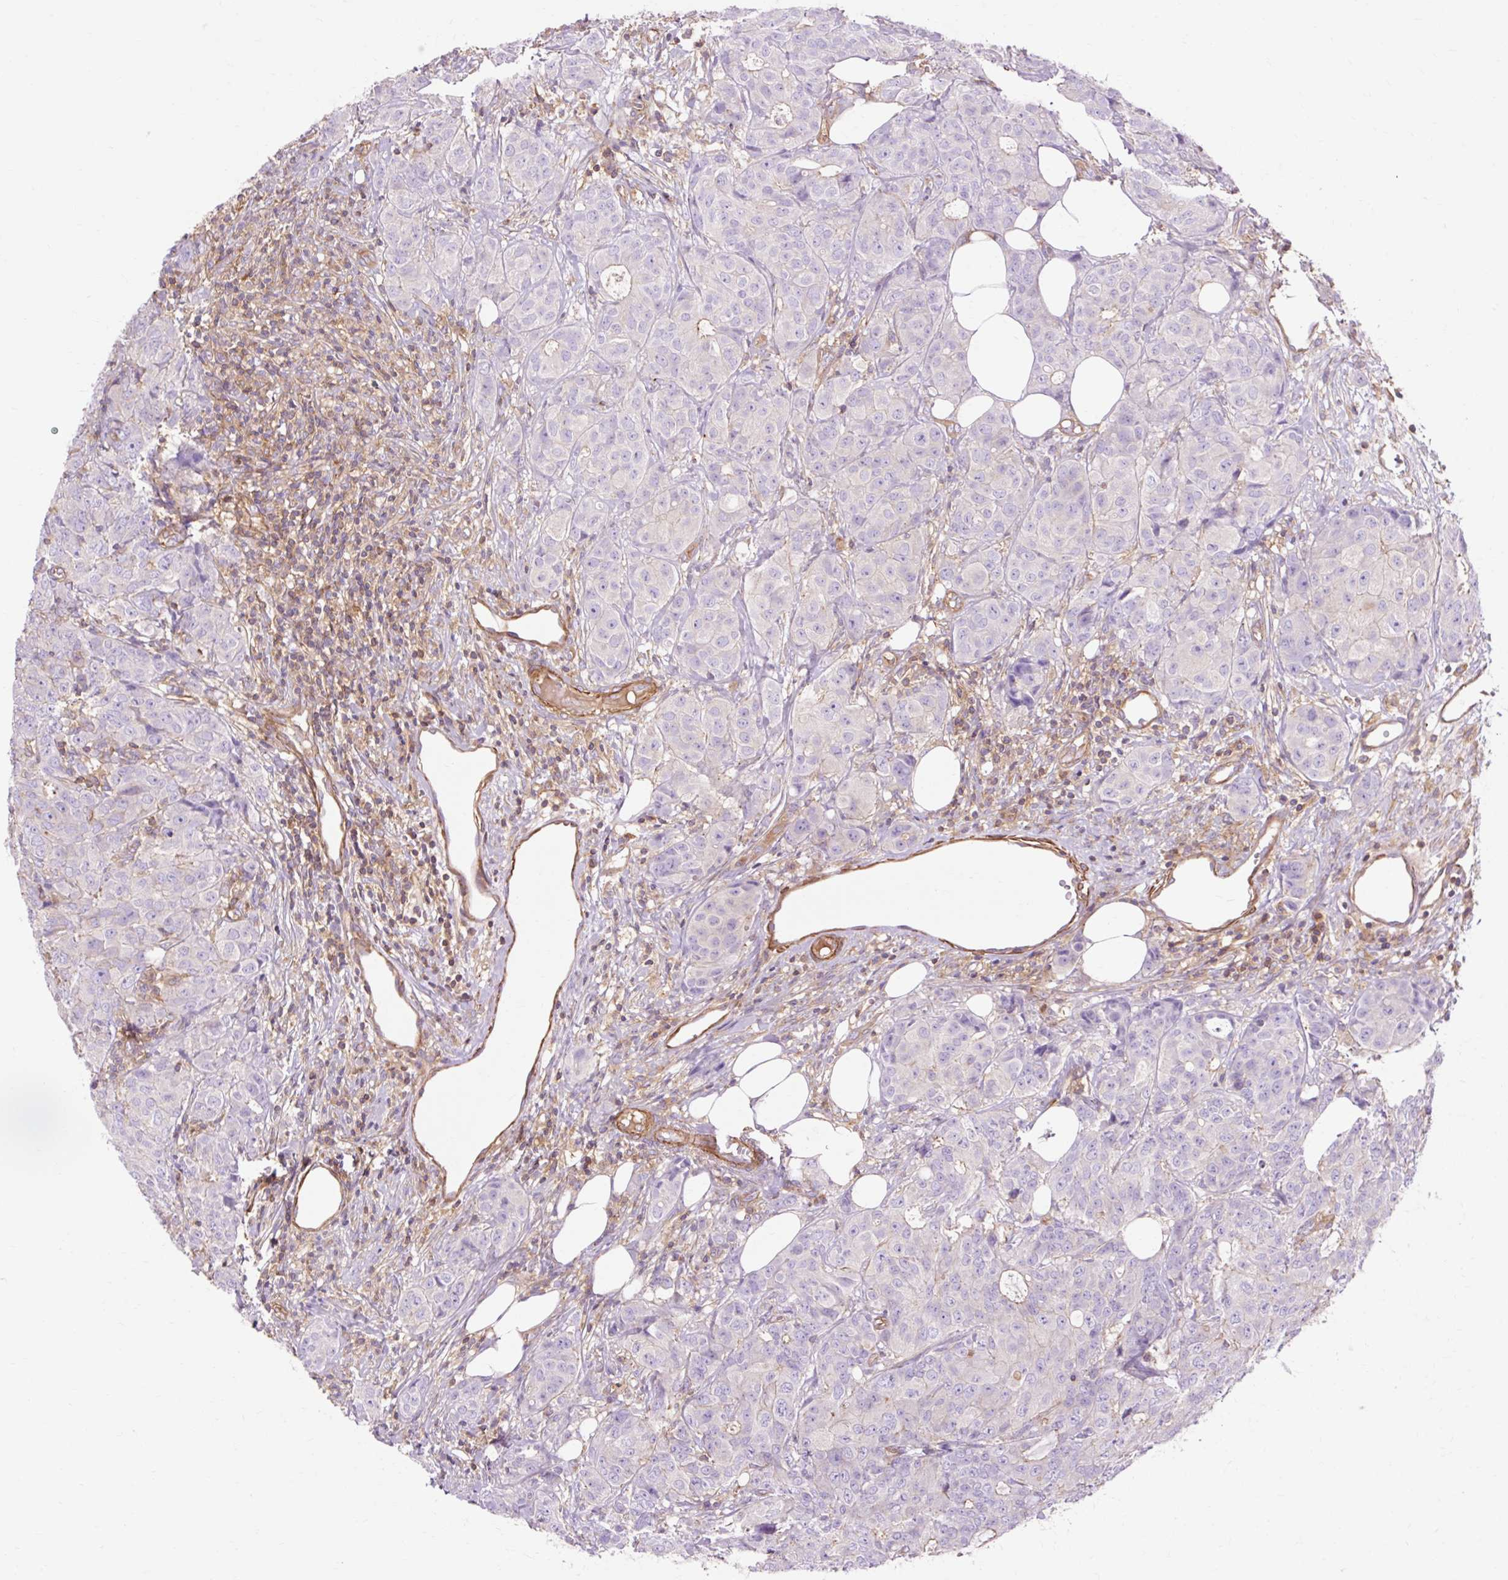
{"staining": {"intensity": "negative", "quantity": "none", "location": "none"}, "tissue": "breast cancer", "cell_type": "Tumor cells", "image_type": "cancer", "snomed": [{"axis": "morphology", "description": "Duct carcinoma"}, {"axis": "topography", "description": "Breast"}], "caption": "Breast cancer (infiltrating ductal carcinoma) was stained to show a protein in brown. There is no significant staining in tumor cells.", "gene": "TBC1D2B", "patient": {"sex": "female", "age": 43}}